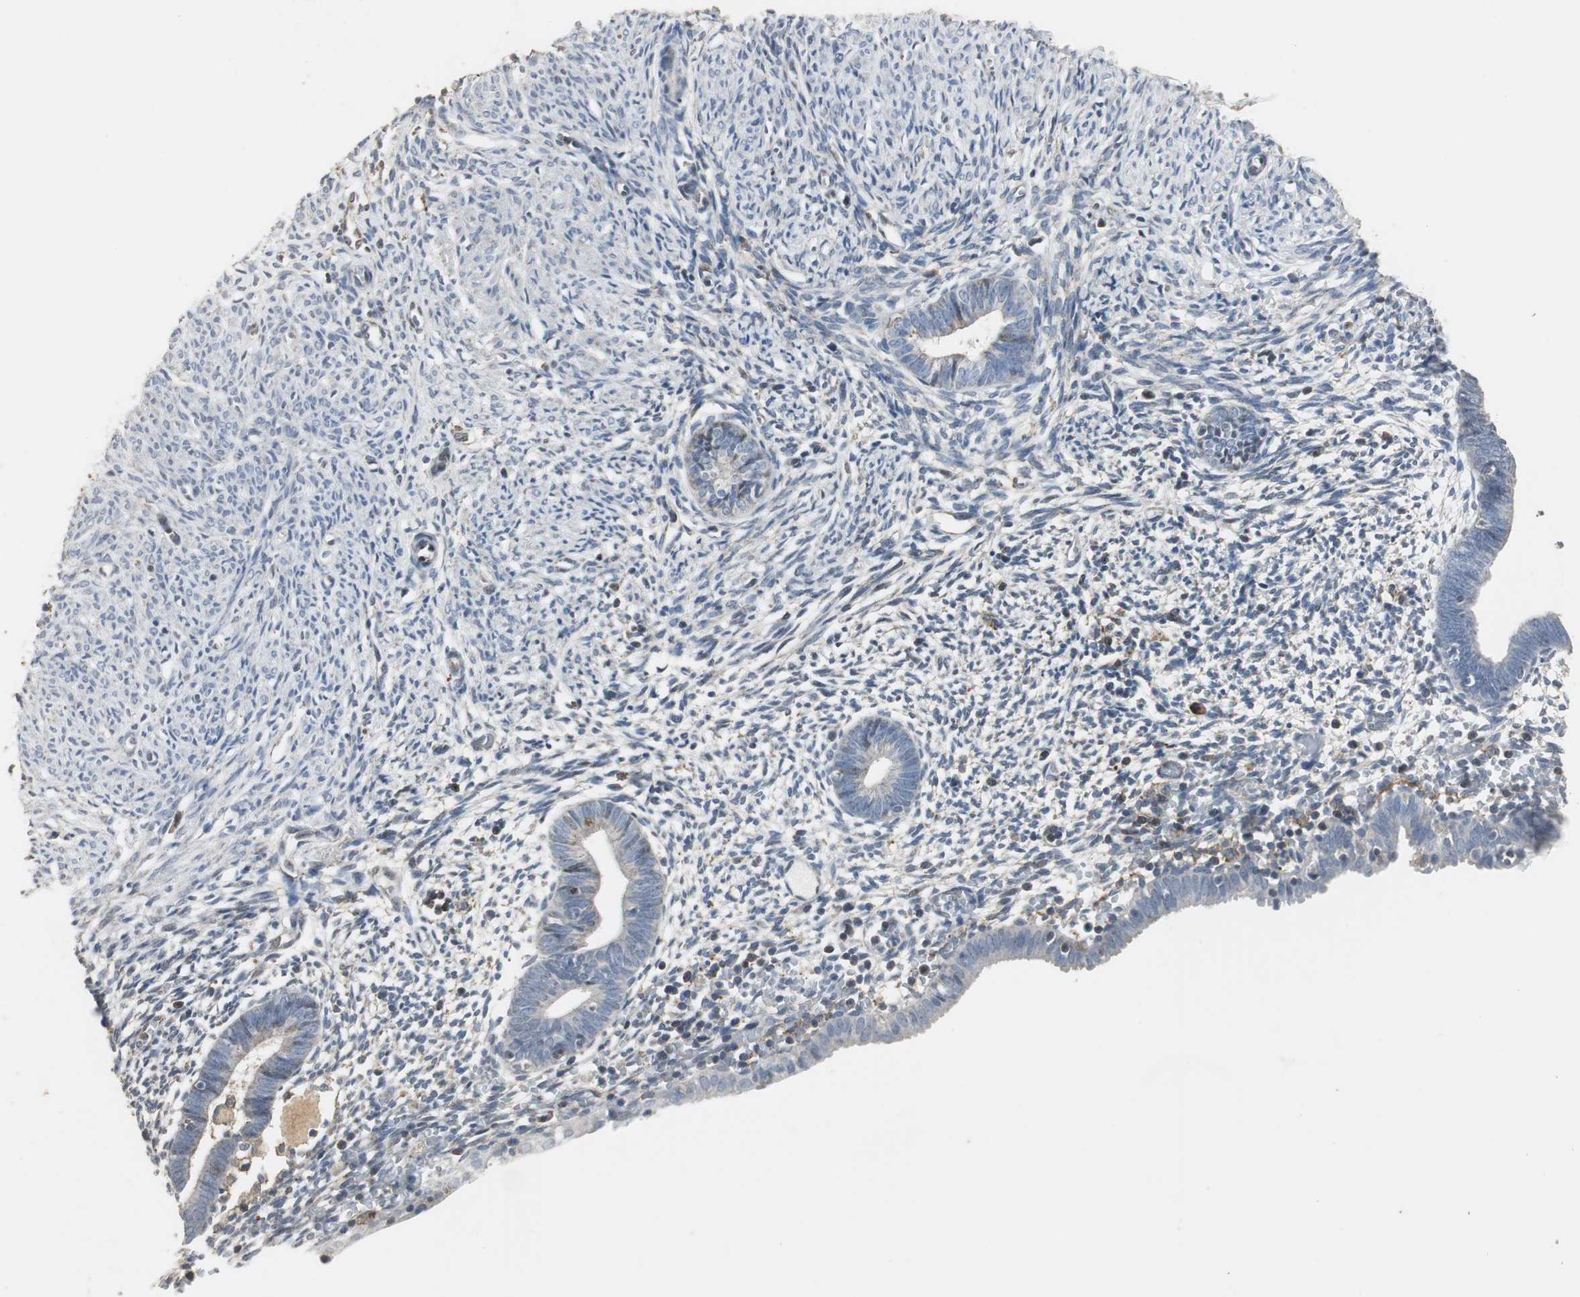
{"staining": {"intensity": "negative", "quantity": "none", "location": "none"}, "tissue": "endometrium", "cell_type": "Cells in endometrial stroma", "image_type": "normal", "snomed": [{"axis": "morphology", "description": "Normal tissue, NOS"}, {"axis": "morphology", "description": "Atrophy, NOS"}, {"axis": "topography", "description": "Uterus"}, {"axis": "topography", "description": "Endometrium"}], "caption": "This is an immunohistochemistry (IHC) image of benign human endometrium. There is no staining in cells in endometrial stroma.", "gene": "DNAJB4", "patient": {"sex": "female", "age": 68}}